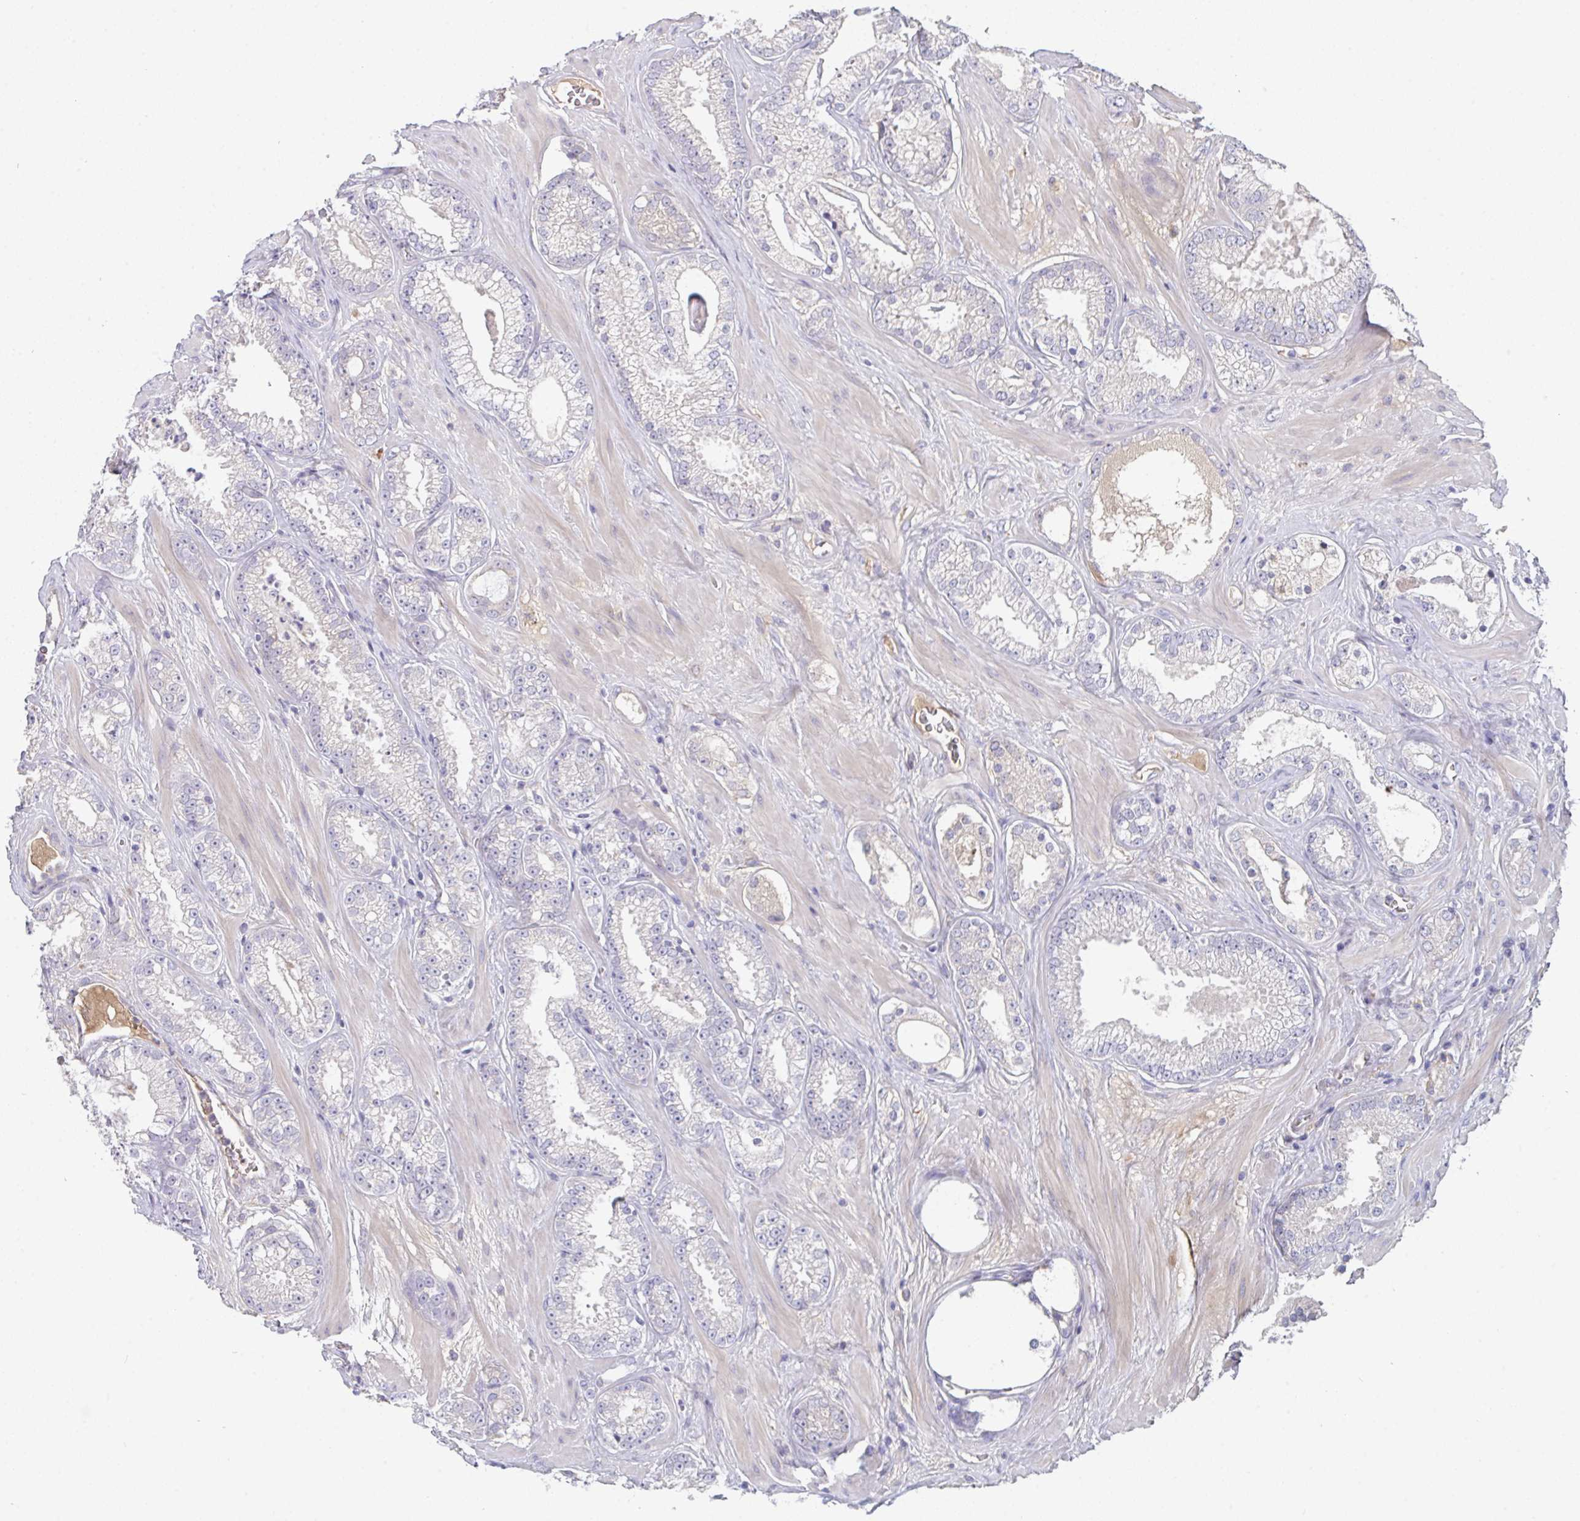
{"staining": {"intensity": "negative", "quantity": "none", "location": "none"}, "tissue": "prostate cancer", "cell_type": "Tumor cells", "image_type": "cancer", "snomed": [{"axis": "morphology", "description": "Adenocarcinoma, High grade"}, {"axis": "topography", "description": "Prostate"}], "caption": "Tumor cells show no significant protein staining in prostate high-grade adenocarcinoma. (DAB (3,3'-diaminobenzidine) immunohistochemistry with hematoxylin counter stain).", "gene": "HGFAC", "patient": {"sex": "male", "age": 66}}